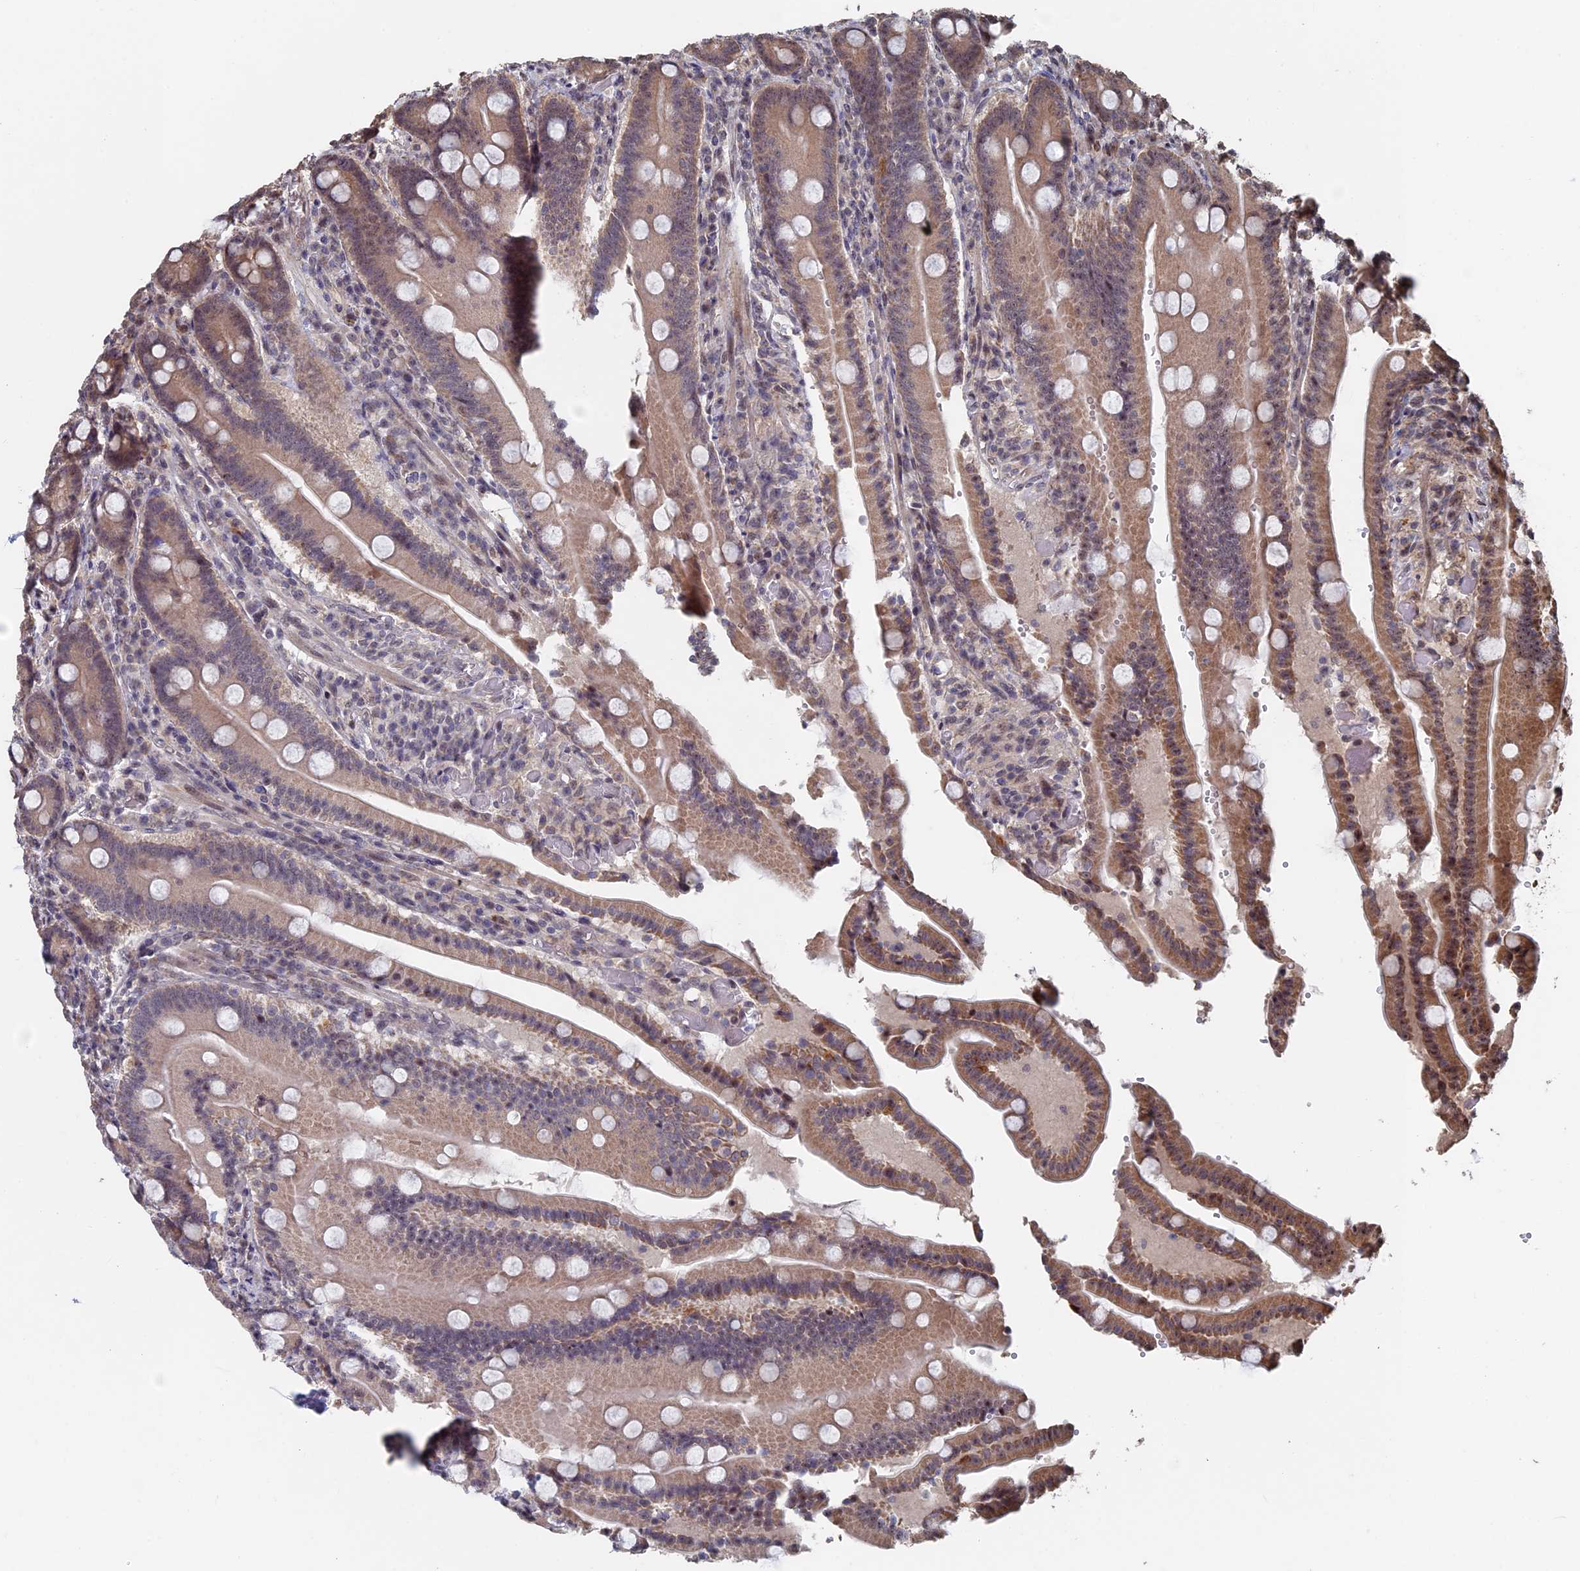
{"staining": {"intensity": "moderate", "quantity": ">75%", "location": "cytoplasmic/membranous"}, "tissue": "duodenum", "cell_type": "Glandular cells", "image_type": "normal", "snomed": [{"axis": "morphology", "description": "Normal tissue, NOS"}, {"axis": "topography", "description": "Duodenum"}], "caption": "Immunohistochemistry (IHC) image of normal duodenum: human duodenum stained using IHC reveals medium levels of moderate protein expression localized specifically in the cytoplasmic/membranous of glandular cells, appearing as a cytoplasmic/membranous brown color.", "gene": "KIAA1328", "patient": {"sex": "female", "age": 62}}